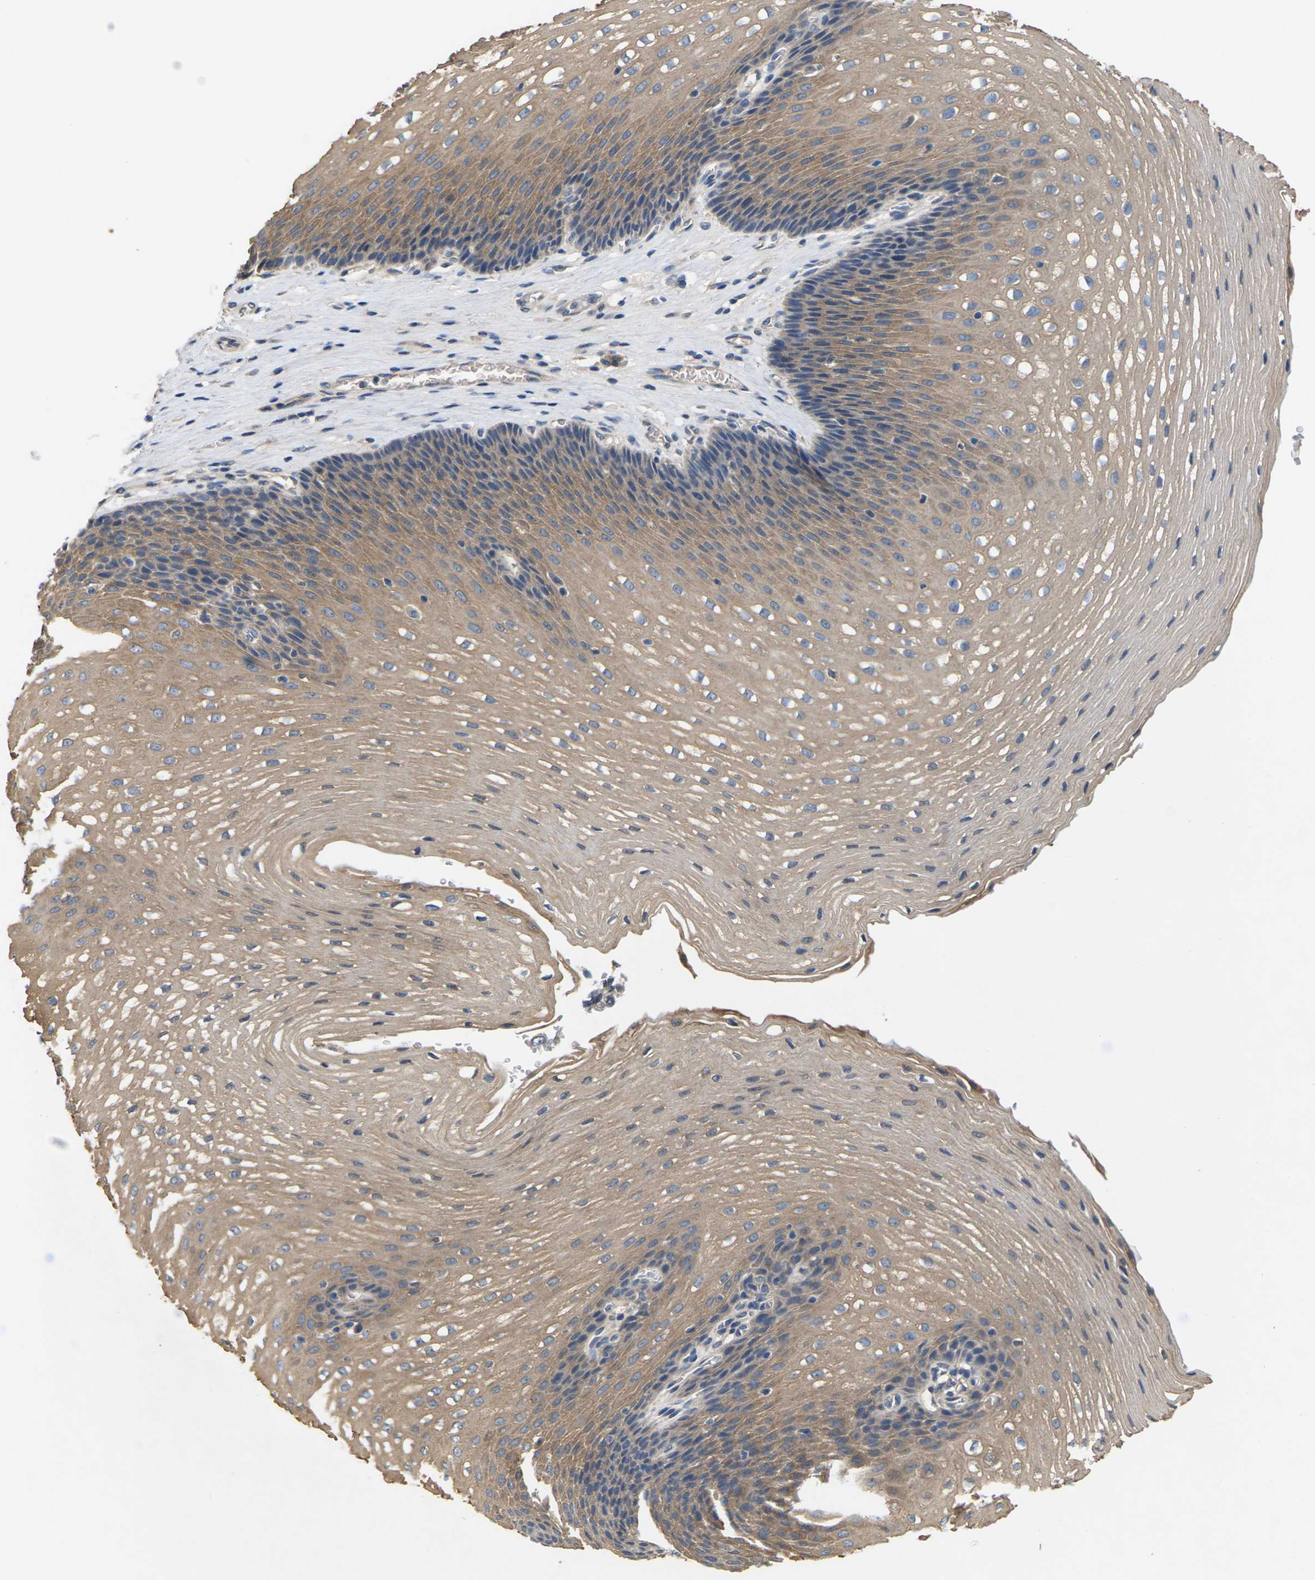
{"staining": {"intensity": "weak", "quantity": ">75%", "location": "cytoplasmic/membranous"}, "tissue": "esophagus", "cell_type": "Squamous epithelial cells", "image_type": "normal", "snomed": [{"axis": "morphology", "description": "Normal tissue, NOS"}, {"axis": "topography", "description": "Esophagus"}], "caption": "A high-resolution photomicrograph shows immunohistochemistry (IHC) staining of benign esophagus, which exhibits weak cytoplasmic/membranous positivity in approximately >75% of squamous epithelial cells.", "gene": "SLC2A2", "patient": {"sex": "male", "age": 48}}